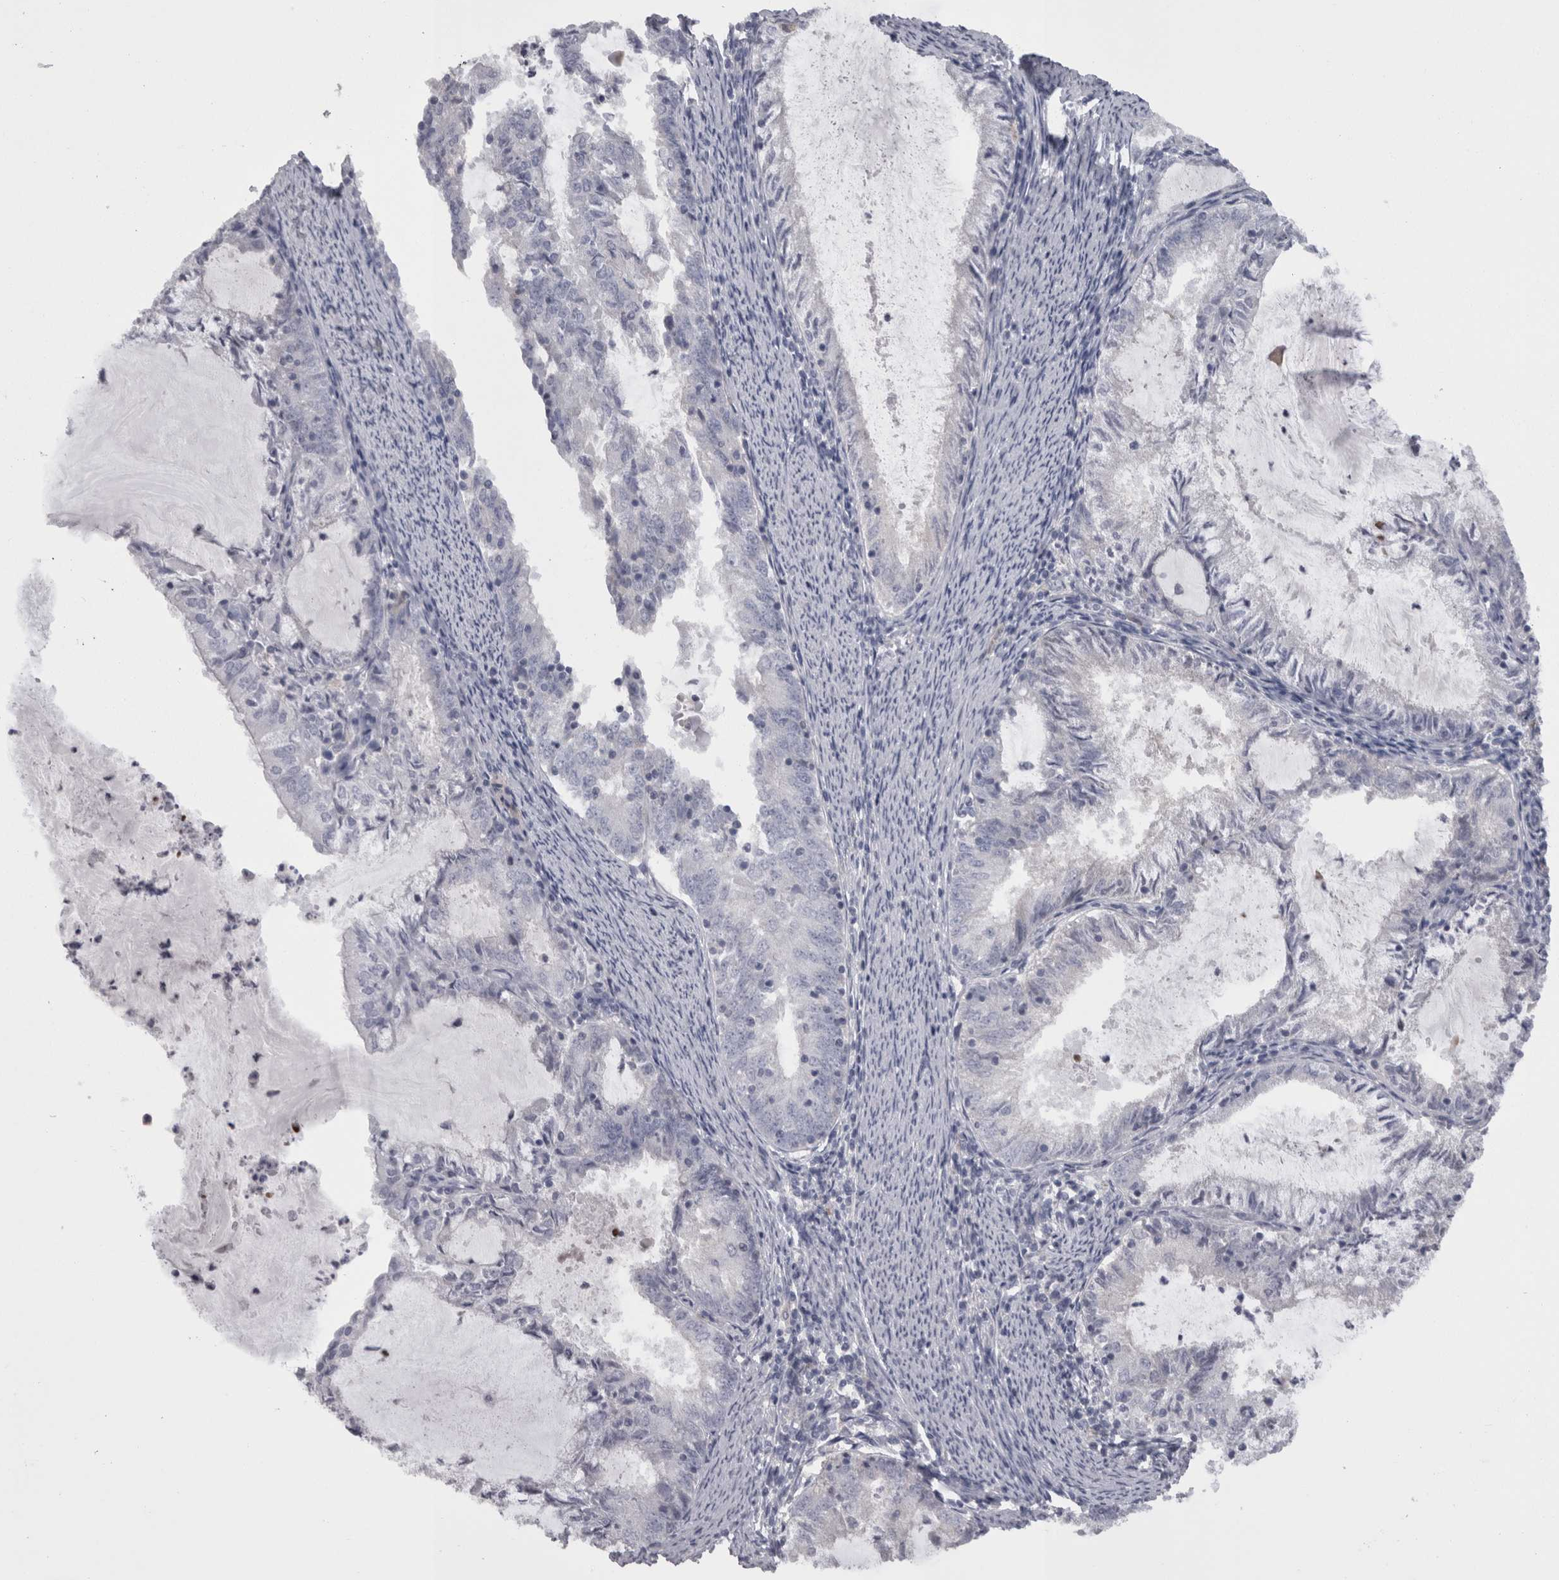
{"staining": {"intensity": "negative", "quantity": "none", "location": "none"}, "tissue": "endometrial cancer", "cell_type": "Tumor cells", "image_type": "cancer", "snomed": [{"axis": "morphology", "description": "Adenocarcinoma, NOS"}, {"axis": "topography", "description": "Endometrium"}], "caption": "IHC of endometrial cancer shows no expression in tumor cells. (Stains: DAB (3,3'-diaminobenzidine) immunohistochemistry (IHC) with hematoxylin counter stain, Microscopy: brightfield microscopy at high magnification).", "gene": "CAMK2D", "patient": {"sex": "female", "age": 57}}